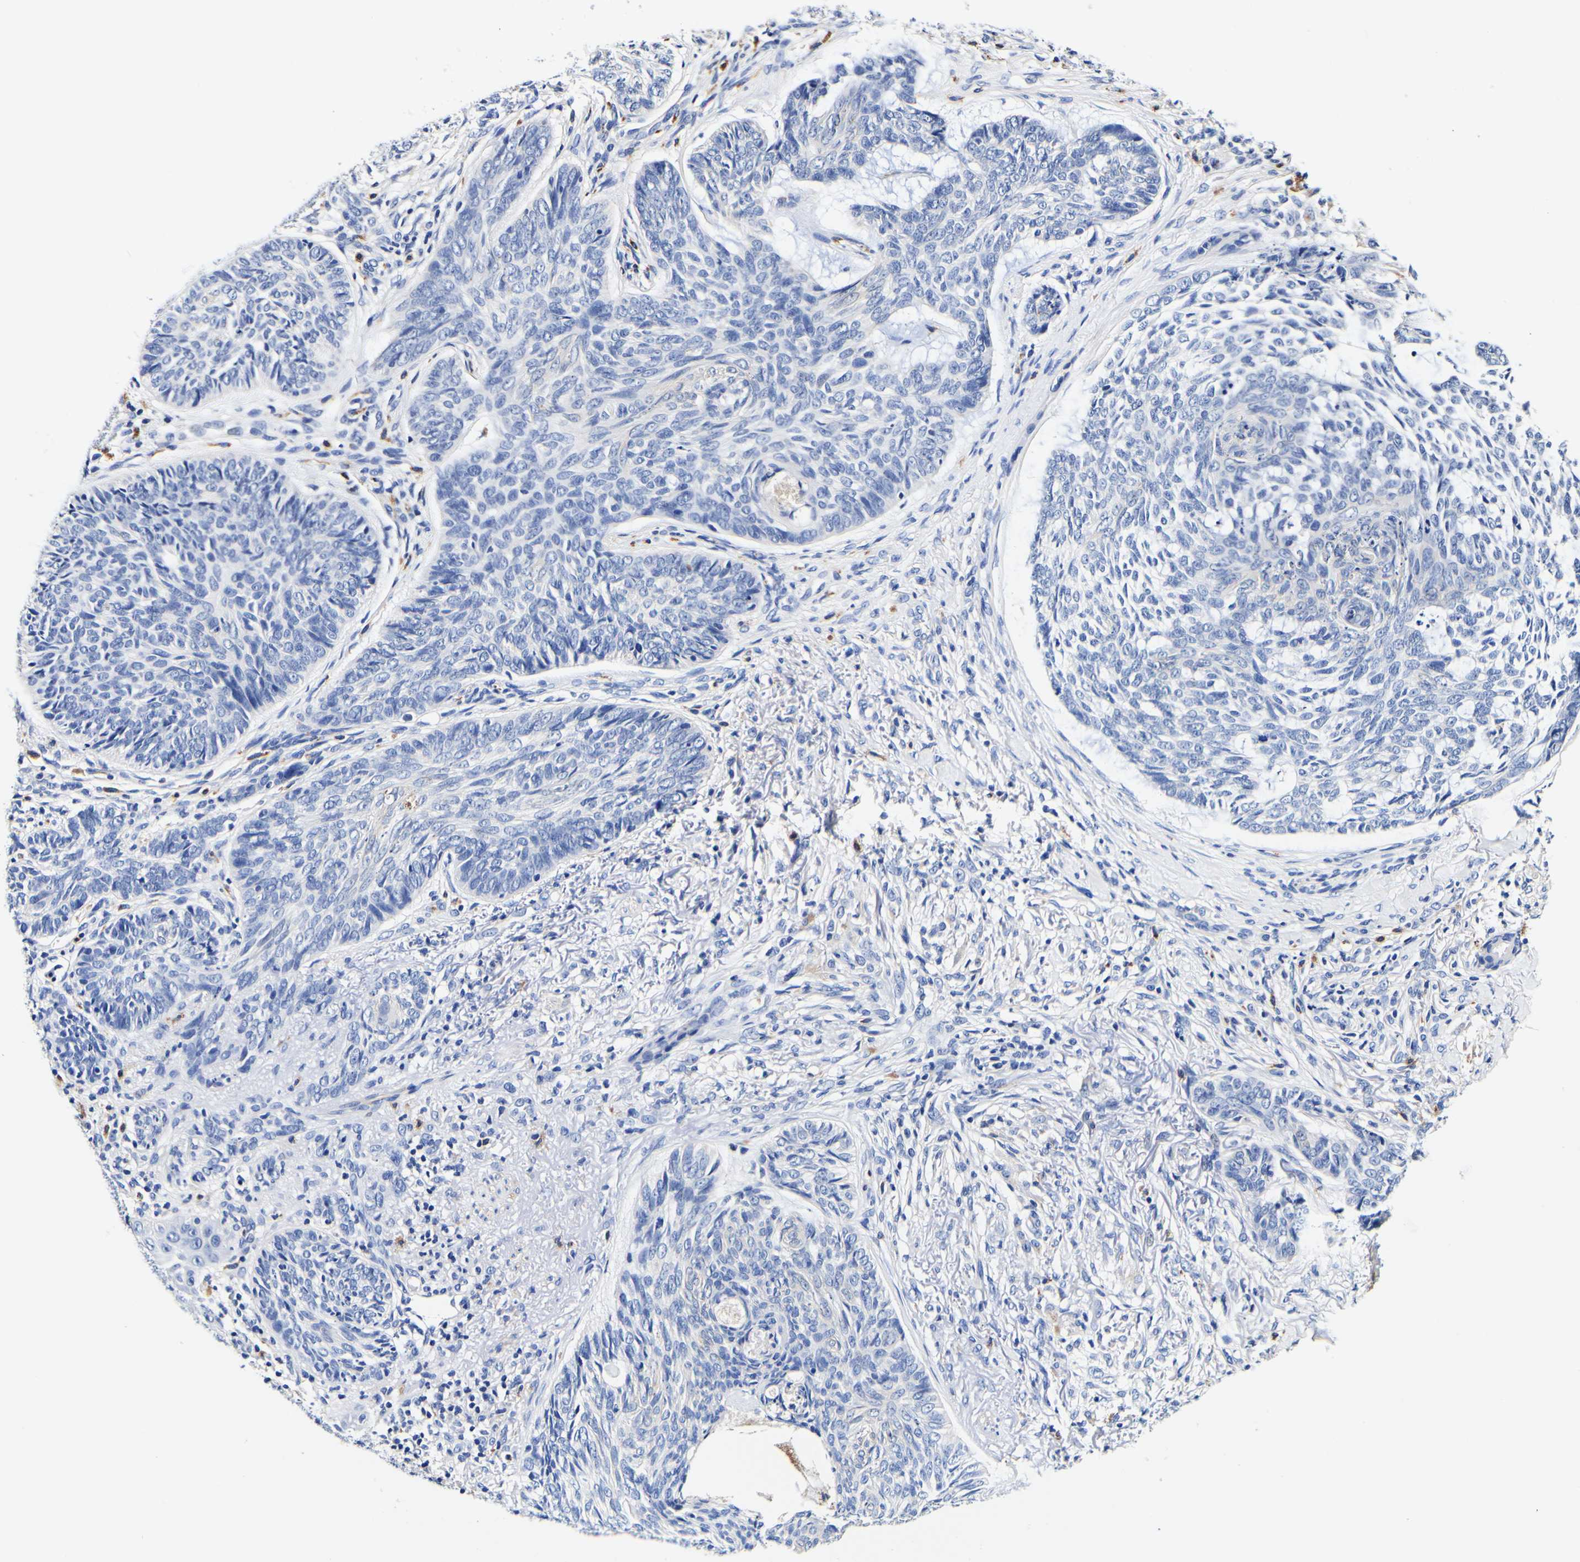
{"staining": {"intensity": "negative", "quantity": "none", "location": "none"}, "tissue": "skin cancer", "cell_type": "Tumor cells", "image_type": "cancer", "snomed": [{"axis": "morphology", "description": "Basal cell carcinoma"}, {"axis": "topography", "description": "Skin"}], "caption": "Immunohistochemical staining of human skin cancer (basal cell carcinoma) displays no significant positivity in tumor cells. (Brightfield microscopy of DAB immunohistochemistry (IHC) at high magnification).", "gene": "CAMK4", "patient": {"sex": "male", "age": 43}}